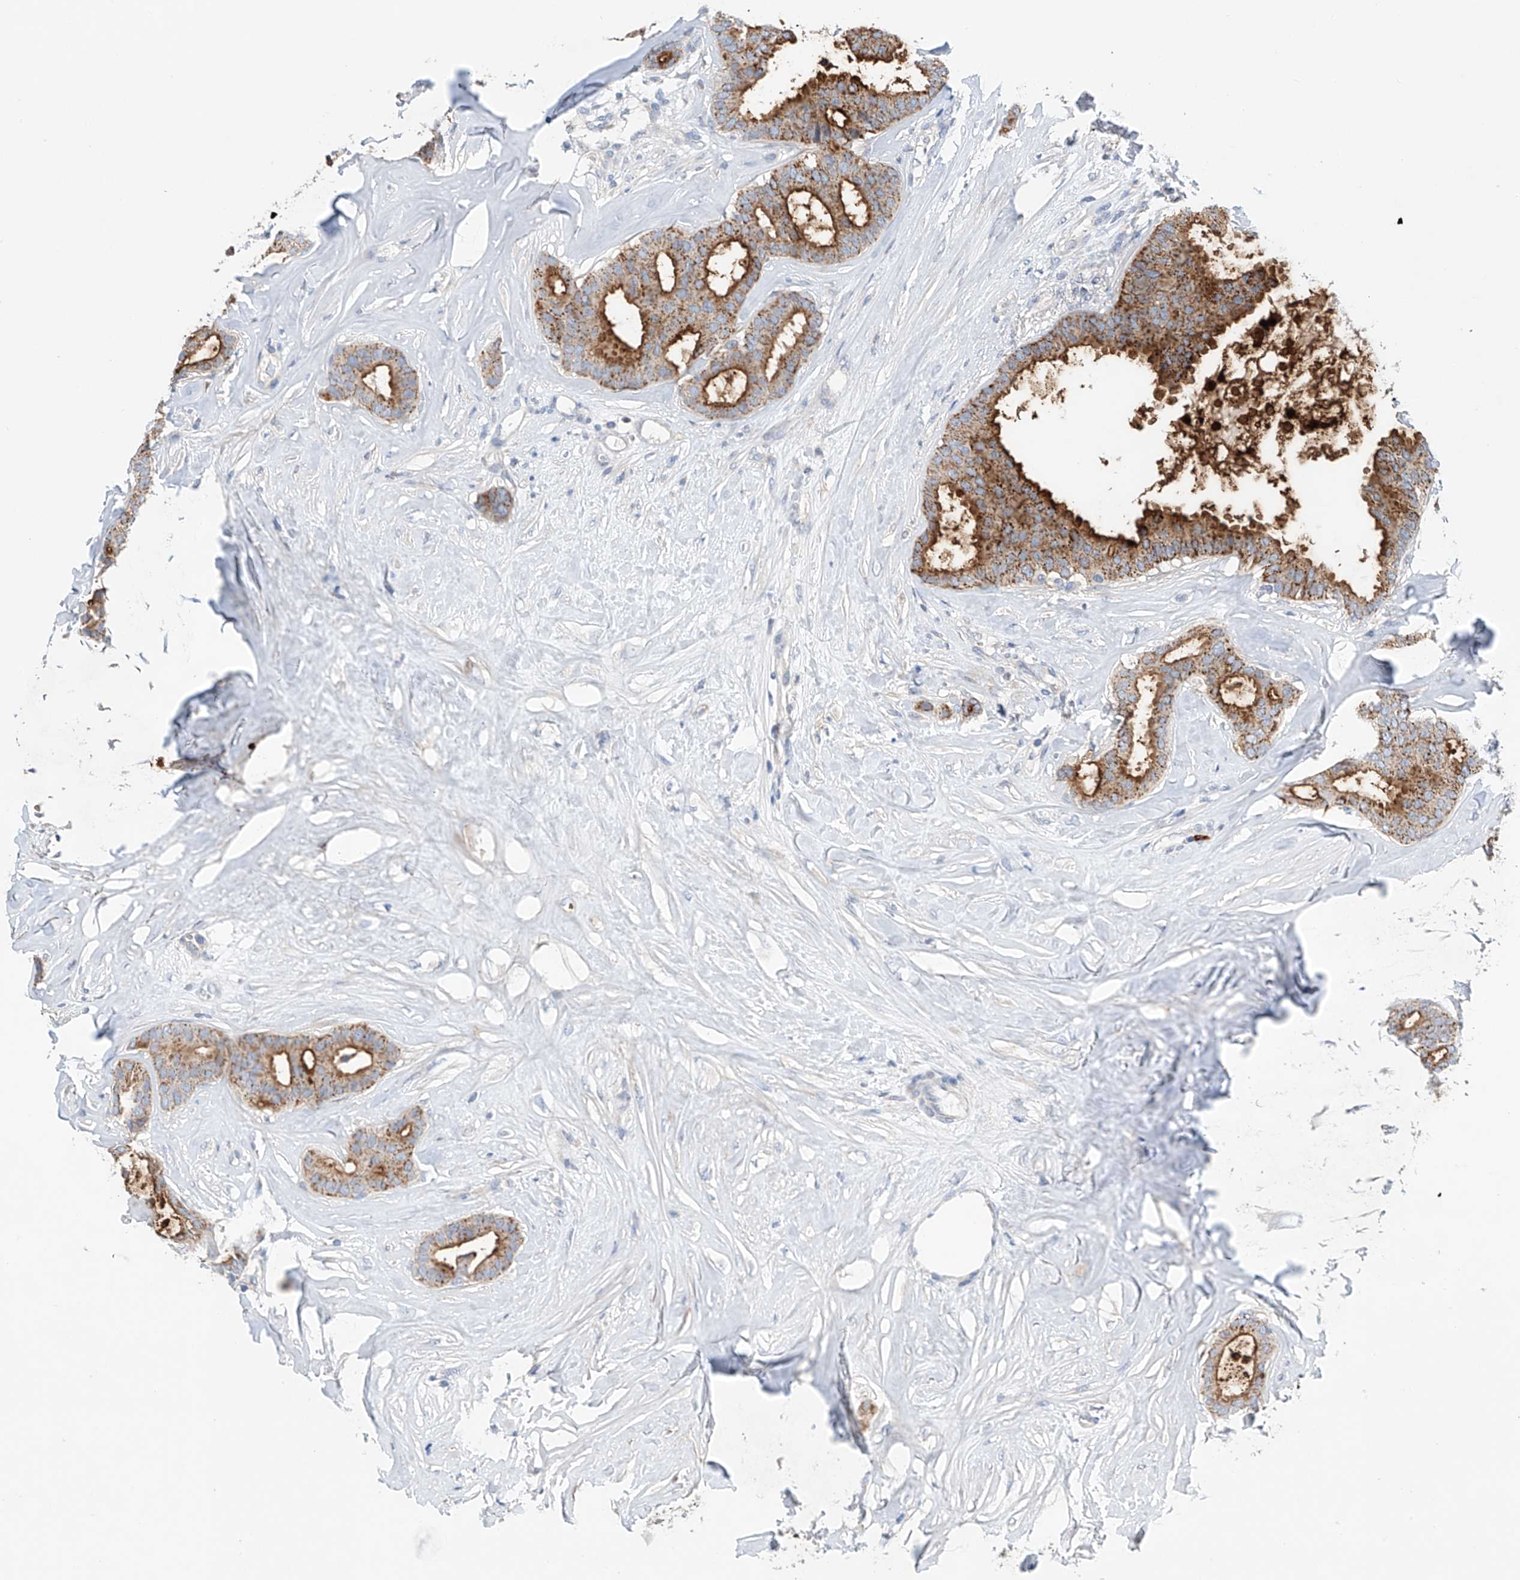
{"staining": {"intensity": "strong", "quantity": "25%-75%", "location": "cytoplasmic/membranous"}, "tissue": "breast cancer", "cell_type": "Tumor cells", "image_type": "cancer", "snomed": [{"axis": "morphology", "description": "Duct carcinoma"}, {"axis": "topography", "description": "Breast"}], "caption": "A brown stain shows strong cytoplasmic/membranous staining of a protein in breast cancer tumor cells.", "gene": "GPC4", "patient": {"sex": "female", "age": 75}}